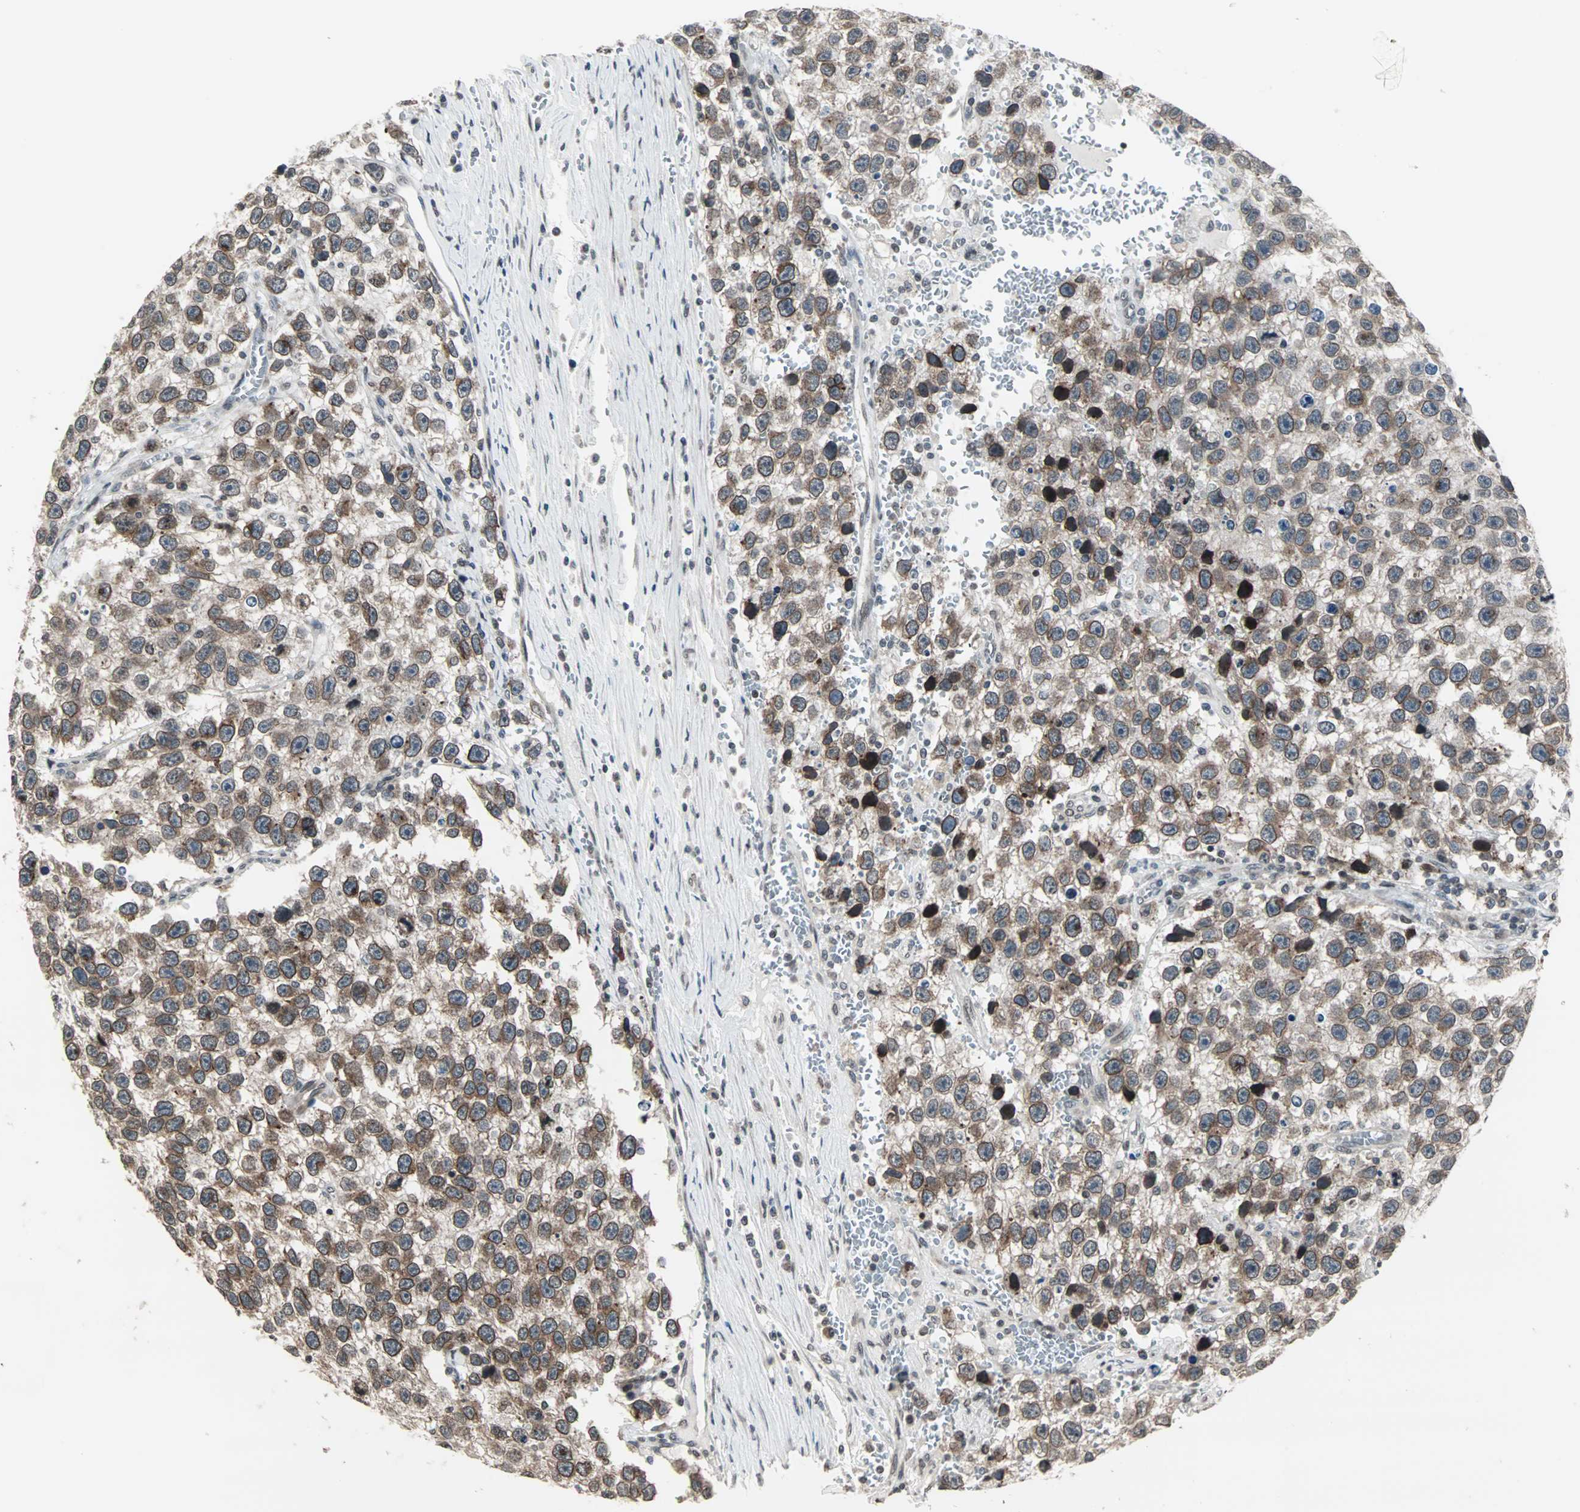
{"staining": {"intensity": "moderate", "quantity": ">75%", "location": "cytoplasmic/membranous,nuclear"}, "tissue": "testis cancer", "cell_type": "Tumor cells", "image_type": "cancer", "snomed": [{"axis": "morphology", "description": "Seminoma, NOS"}, {"axis": "topography", "description": "Testis"}], "caption": "Immunohistochemical staining of human seminoma (testis) demonstrates medium levels of moderate cytoplasmic/membranous and nuclear protein expression in approximately >75% of tumor cells. Ihc stains the protein of interest in brown and the nuclei are stained blue.", "gene": "CBLC", "patient": {"sex": "male", "age": 33}}